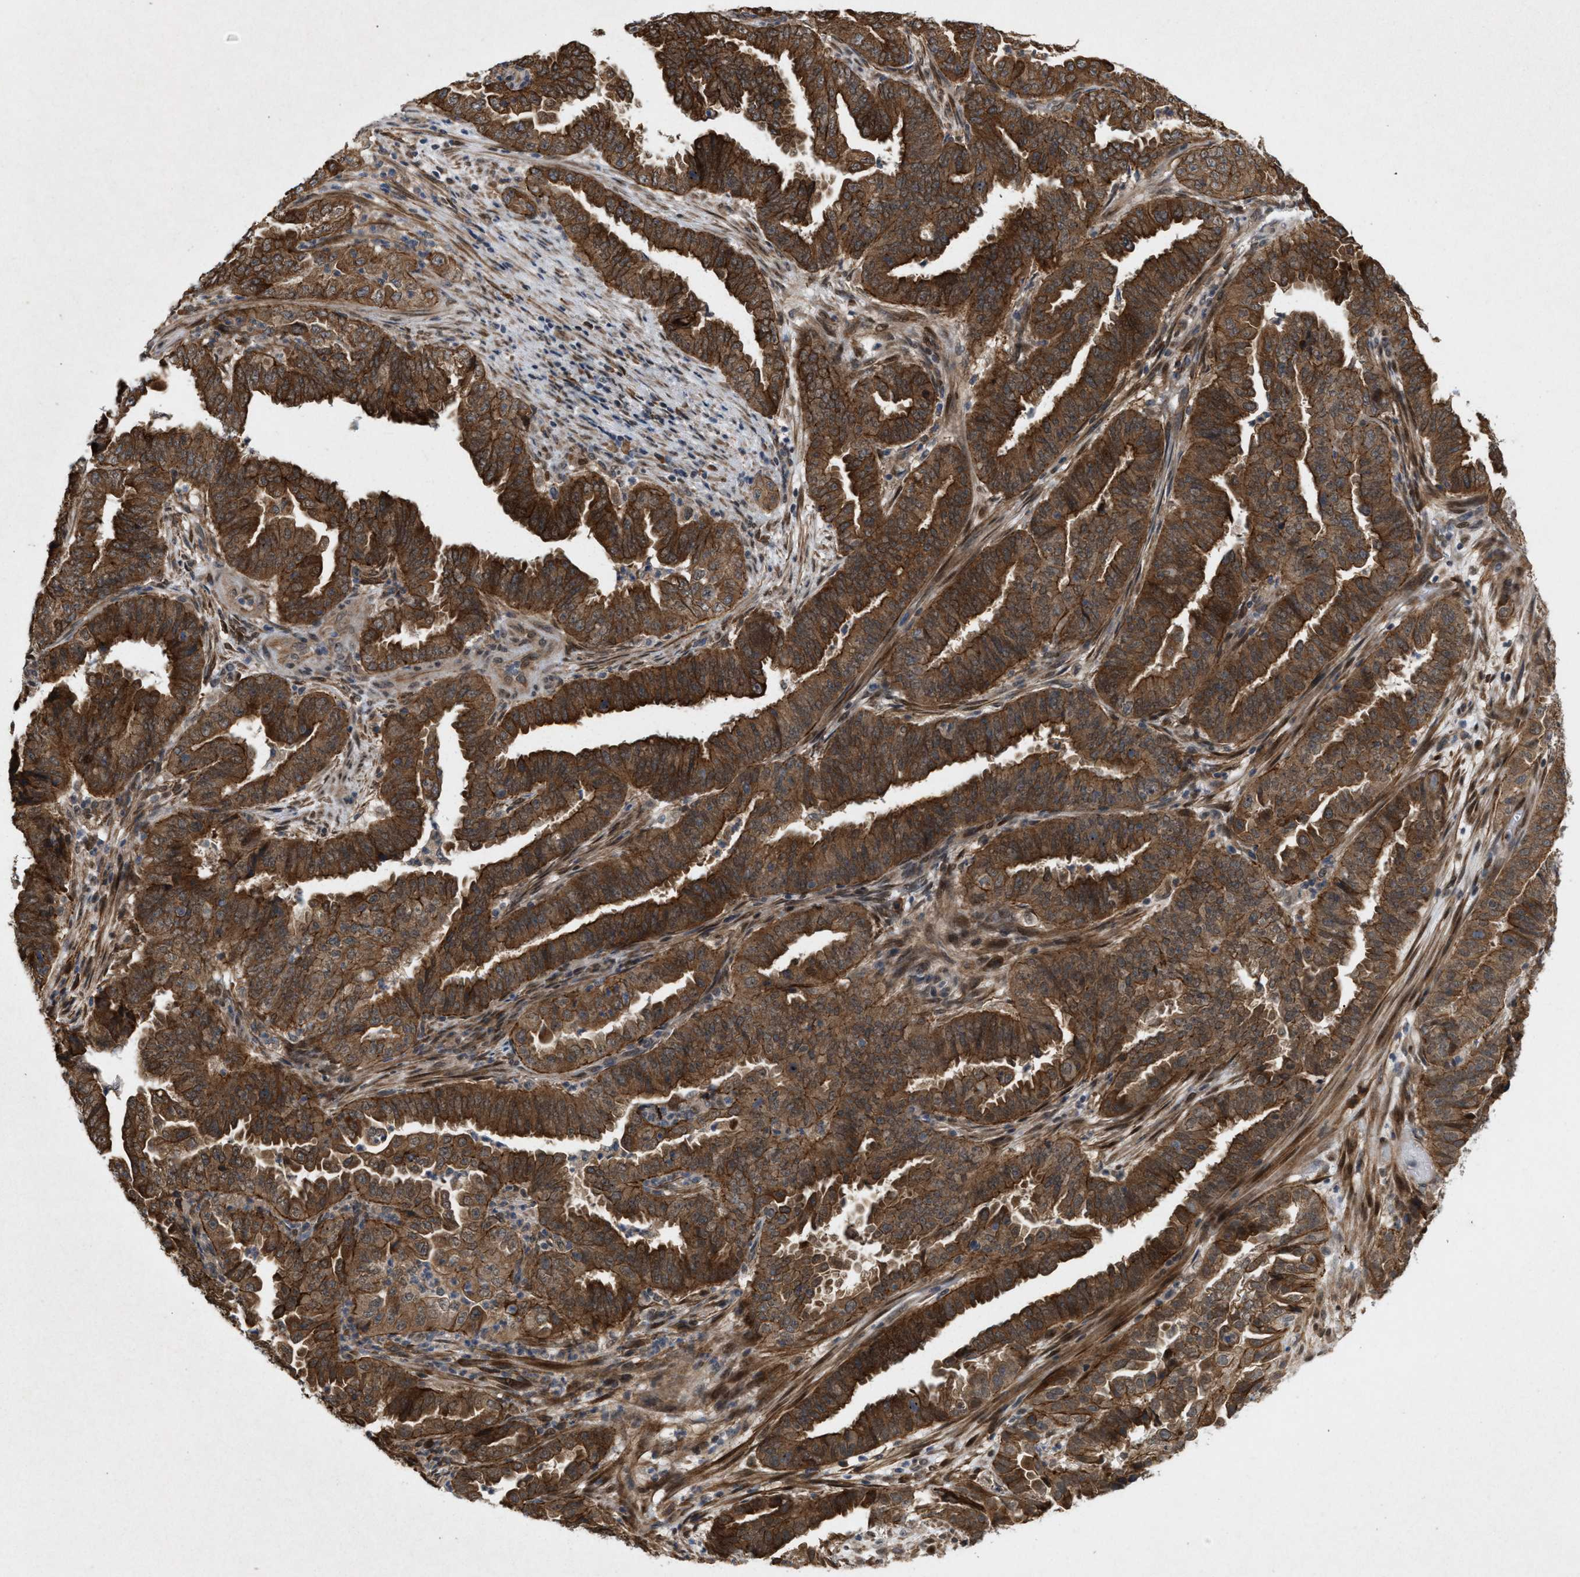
{"staining": {"intensity": "strong", "quantity": ">75%", "location": "cytoplasmic/membranous"}, "tissue": "endometrial cancer", "cell_type": "Tumor cells", "image_type": "cancer", "snomed": [{"axis": "morphology", "description": "Adenocarcinoma, NOS"}, {"axis": "topography", "description": "Endometrium"}], "caption": "An immunohistochemistry photomicrograph of neoplastic tissue is shown. Protein staining in brown highlights strong cytoplasmic/membranous positivity in endometrial adenocarcinoma within tumor cells. (brown staining indicates protein expression, while blue staining denotes nuclei).", "gene": "MFSD6", "patient": {"sex": "female", "age": 51}}